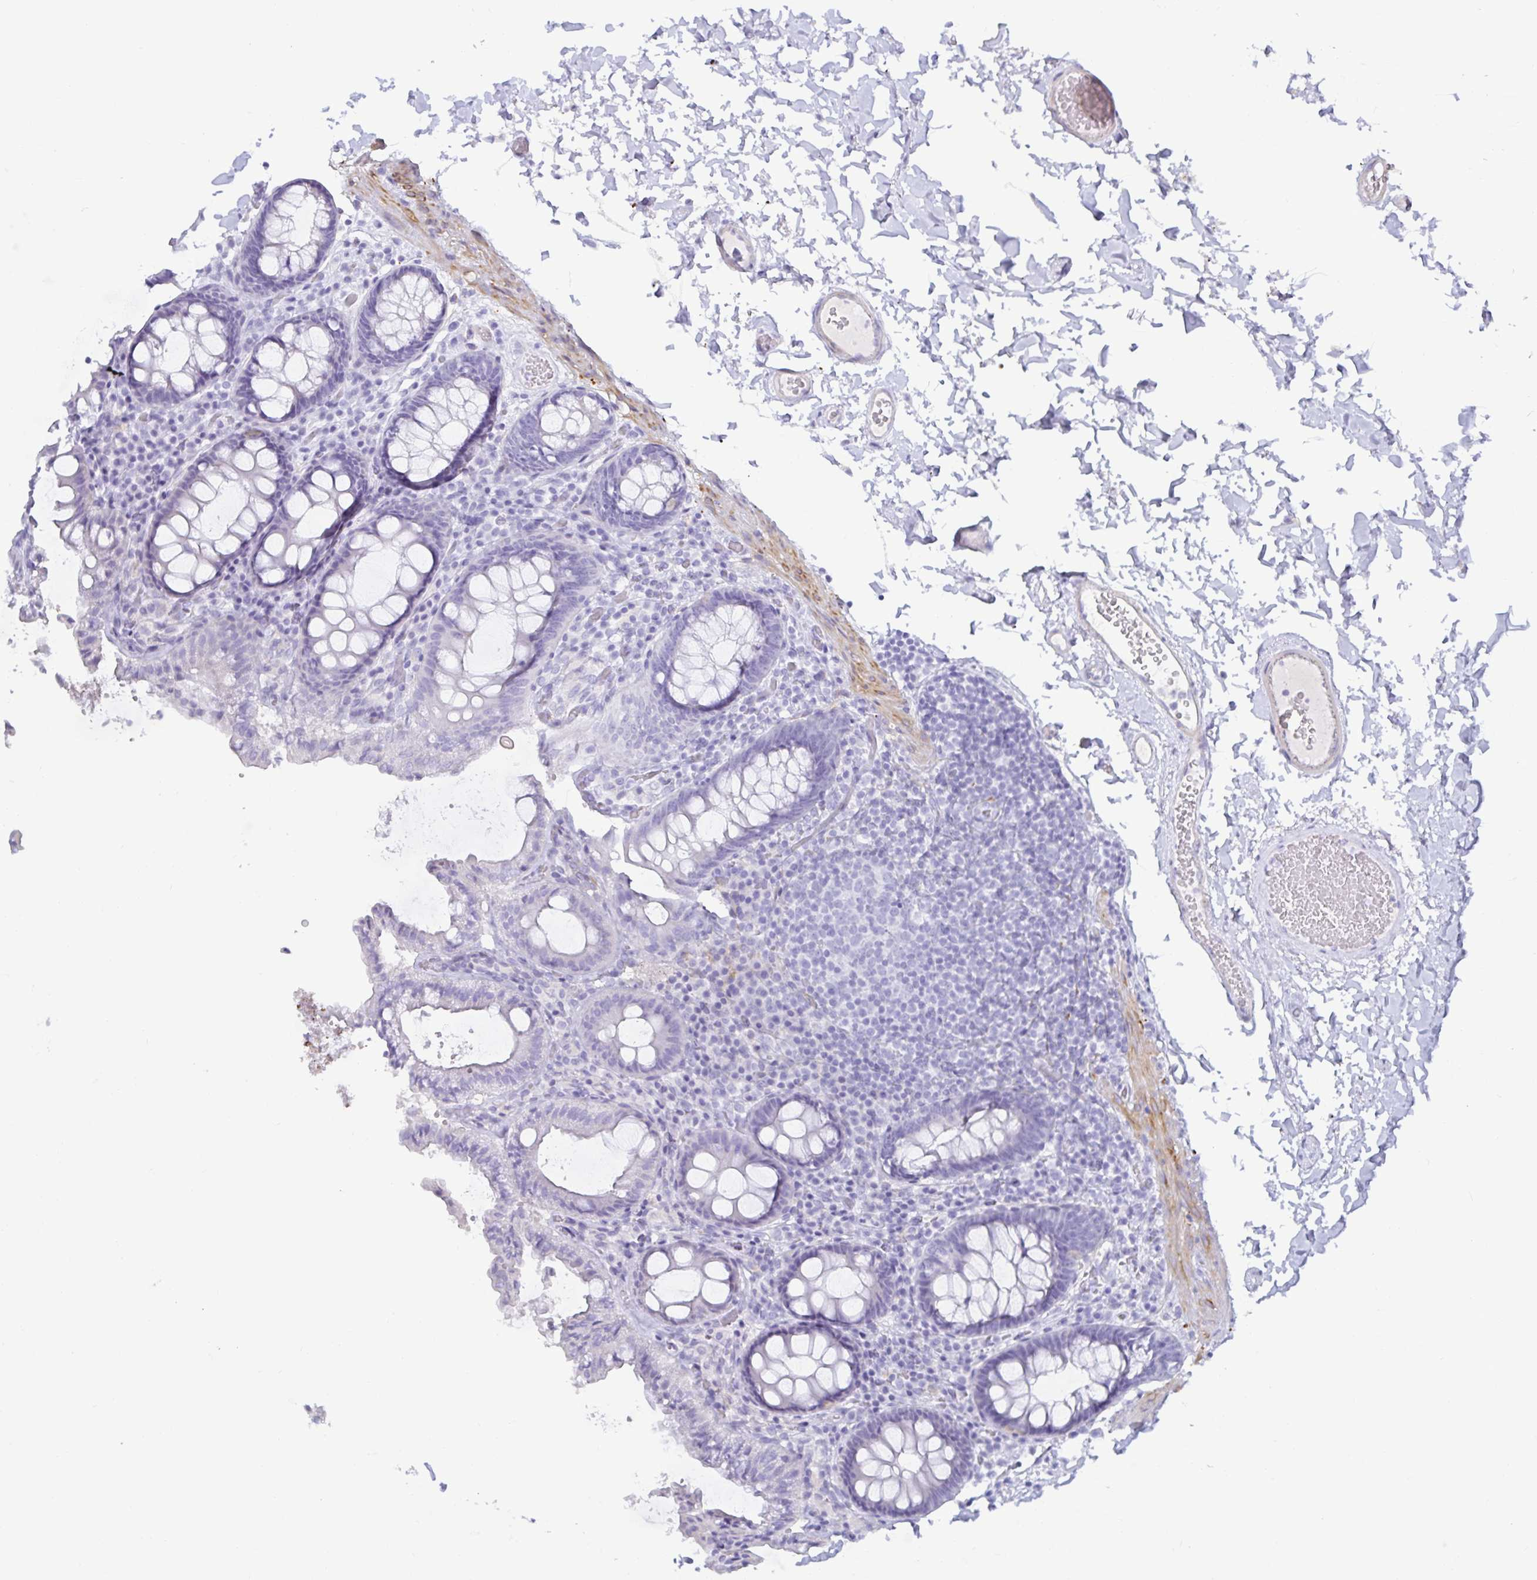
{"staining": {"intensity": "negative", "quantity": "none", "location": "none"}, "tissue": "colon", "cell_type": "Endothelial cells", "image_type": "normal", "snomed": [{"axis": "morphology", "description": "Normal tissue, NOS"}, {"axis": "topography", "description": "Colon"}, {"axis": "topography", "description": "Peripheral nerve tissue"}], "caption": "High power microscopy micrograph of an immunohistochemistry (IHC) image of normal colon, revealing no significant positivity in endothelial cells. Nuclei are stained in blue.", "gene": "SPAG4", "patient": {"sex": "male", "age": 84}}